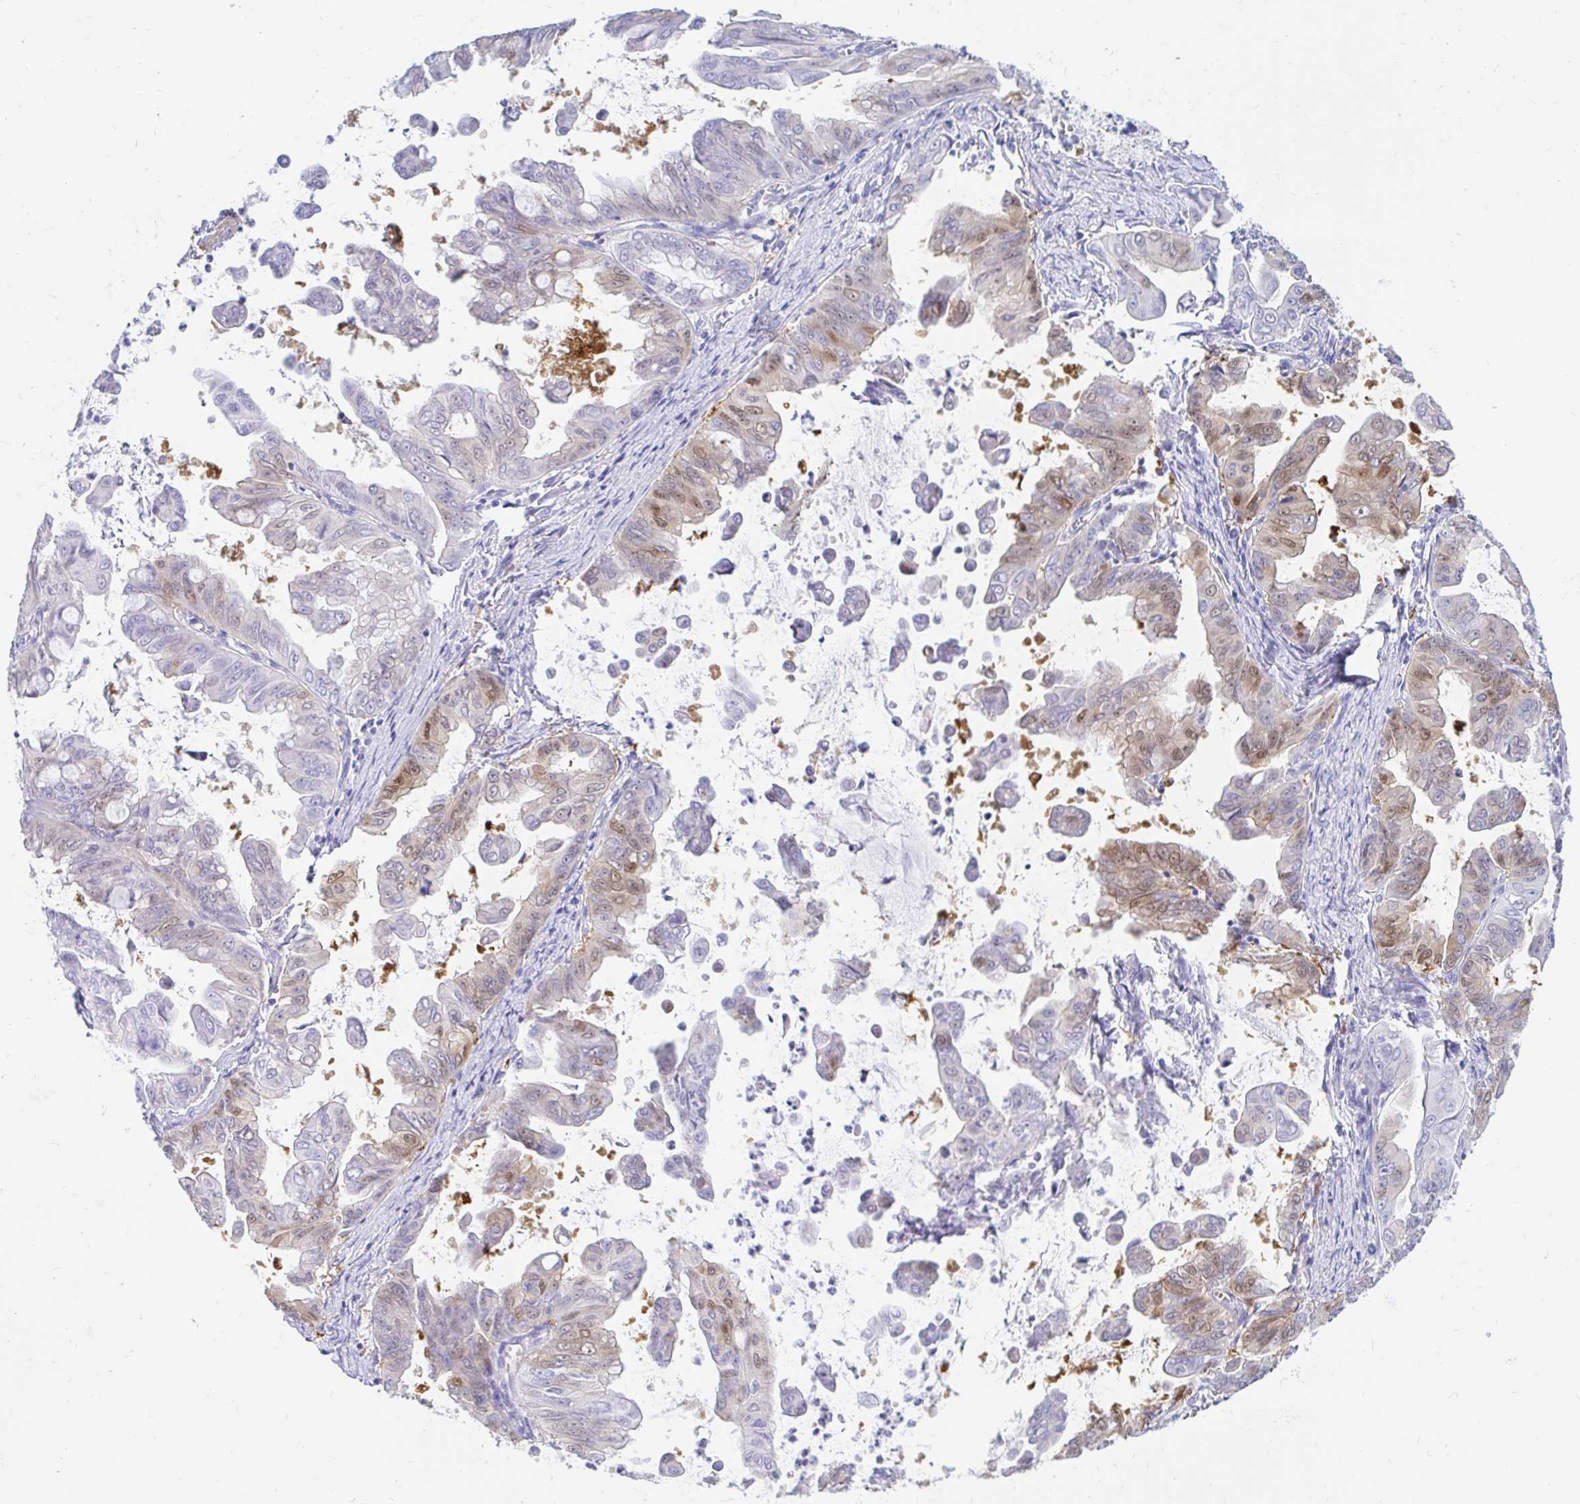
{"staining": {"intensity": "moderate", "quantity": "25%-75%", "location": "cytoplasmic/membranous,nuclear"}, "tissue": "stomach cancer", "cell_type": "Tumor cells", "image_type": "cancer", "snomed": [{"axis": "morphology", "description": "Adenocarcinoma, NOS"}, {"axis": "topography", "description": "Stomach, upper"}], "caption": "Protein staining of adenocarcinoma (stomach) tissue displays moderate cytoplasmic/membranous and nuclear positivity in approximately 25%-75% of tumor cells. The staining is performed using DAB (3,3'-diaminobenzidine) brown chromogen to label protein expression. The nuclei are counter-stained blue using hematoxylin.", "gene": "PPP1R1B", "patient": {"sex": "male", "age": 80}}